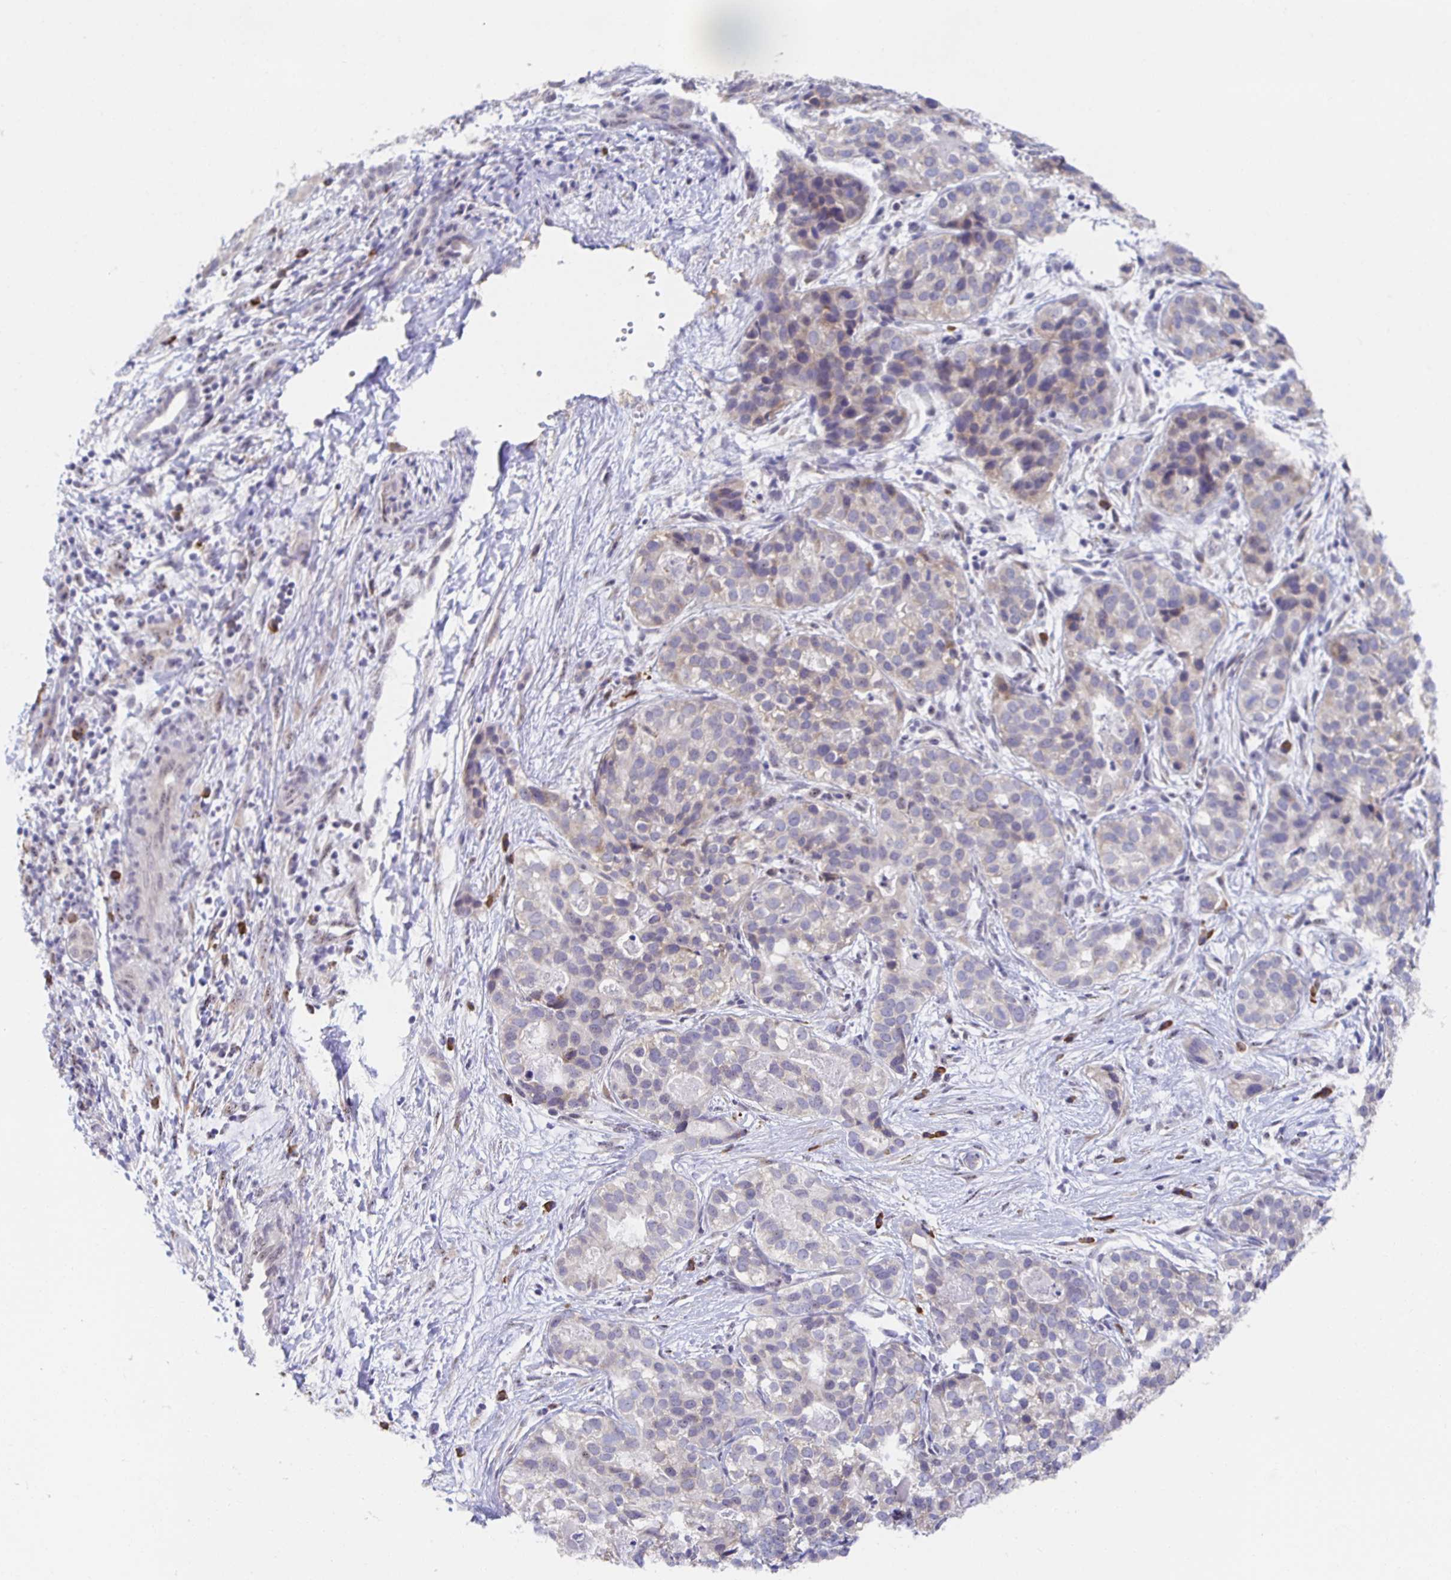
{"staining": {"intensity": "weak", "quantity": "<25%", "location": "cytoplasmic/membranous"}, "tissue": "liver cancer", "cell_type": "Tumor cells", "image_type": "cancer", "snomed": [{"axis": "morphology", "description": "Cholangiocarcinoma"}, {"axis": "topography", "description": "Liver"}], "caption": "This image is of liver cholangiocarcinoma stained with IHC to label a protein in brown with the nuclei are counter-stained blue. There is no expression in tumor cells.", "gene": "BAD", "patient": {"sex": "male", "age": 56}}